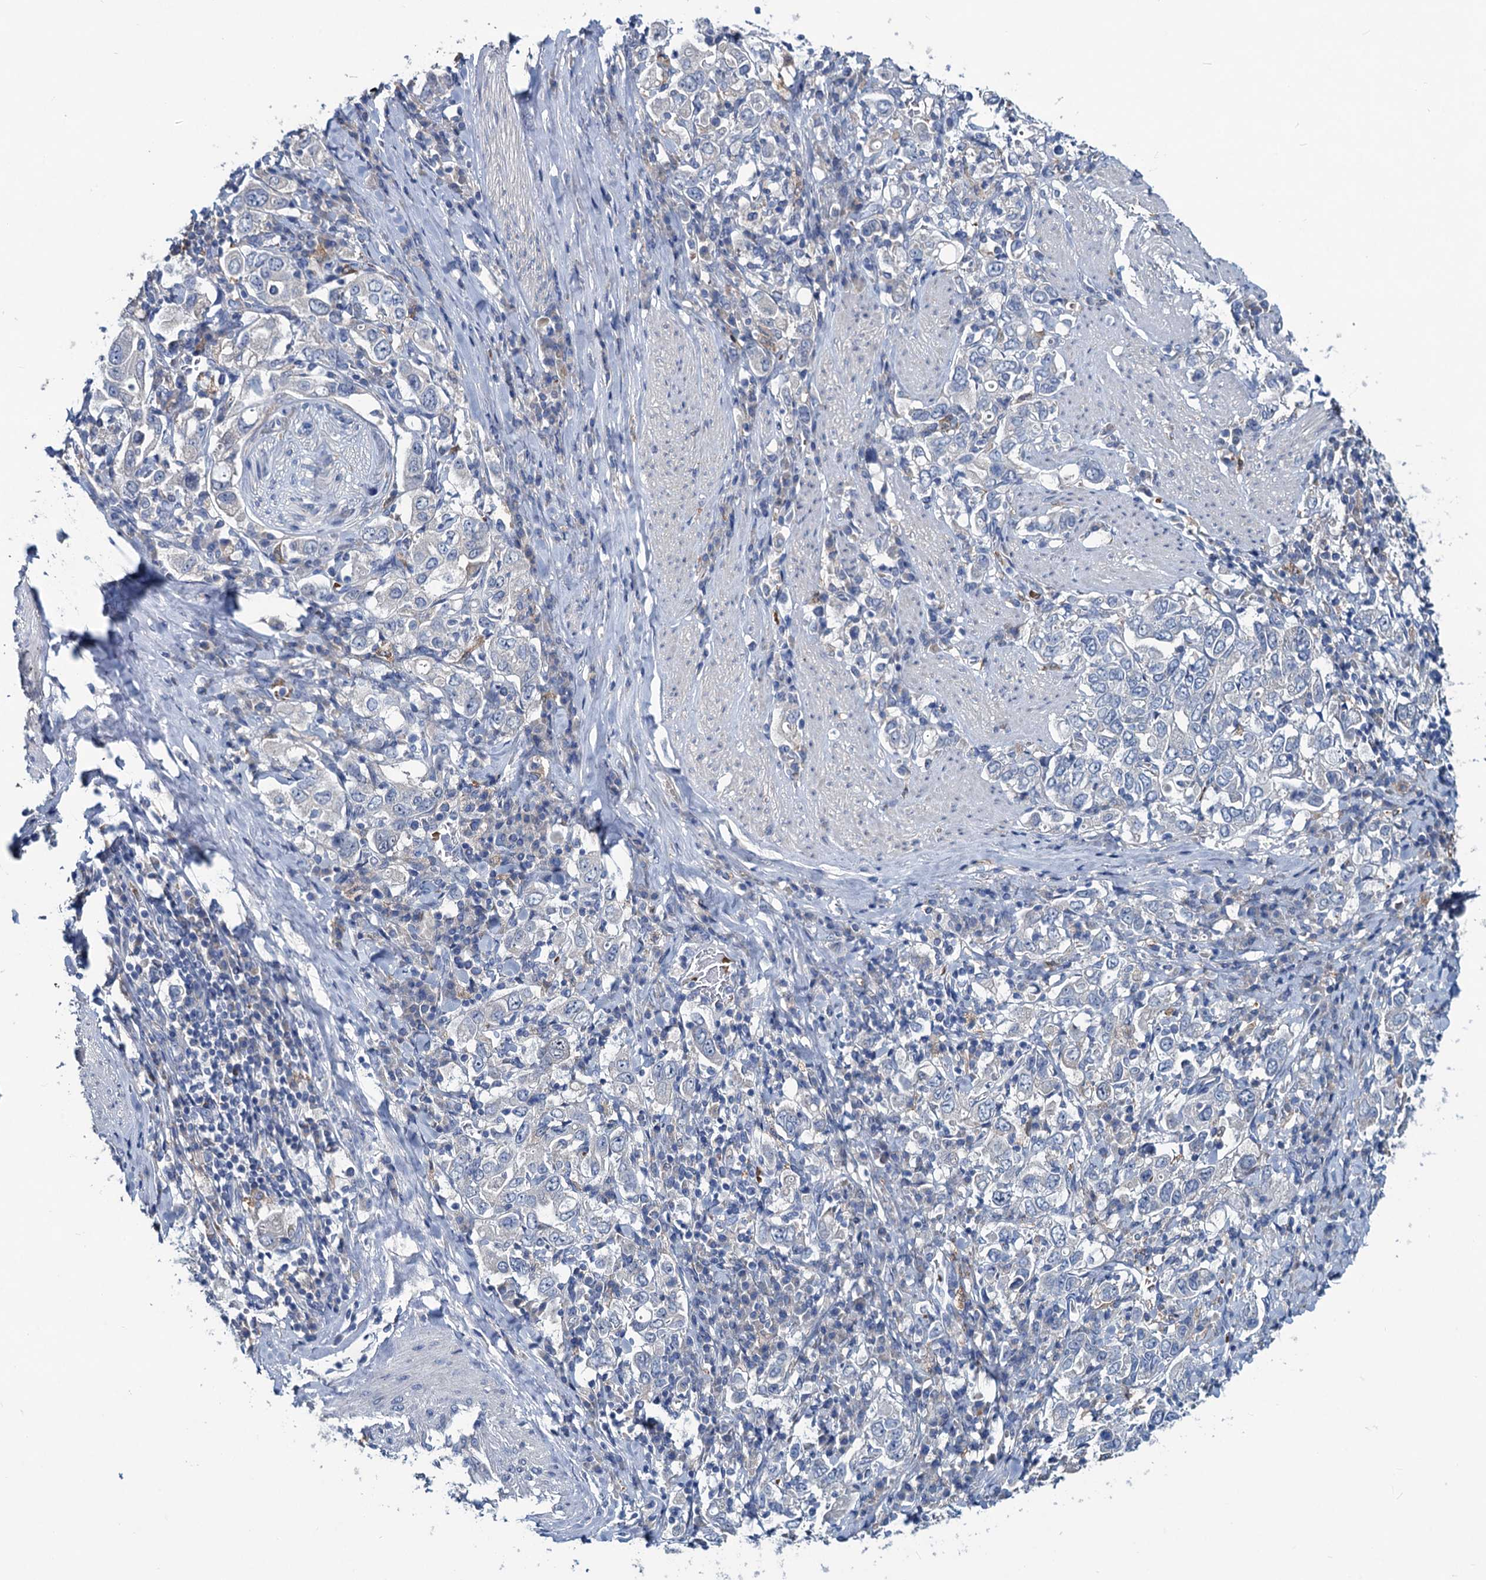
{"staining": {"intensity": "negative", "quantity": "none", "location": "none"}, "tissue": "stomach cancer", "cell_type": "Tumor cells", "image_type": "cancer", "snomed": [{"axis": "morphology", "description": "Adenocarcinoma, NOS"}, {"axis": "topography", "description": "Stomach, upper"}], "caption": "Protein analysis of stomach adenocarcinoma reveals no significant positivity in tumor cells.", "gene": "RTKN2", "patient": {"sex": "male", "age": 62}}